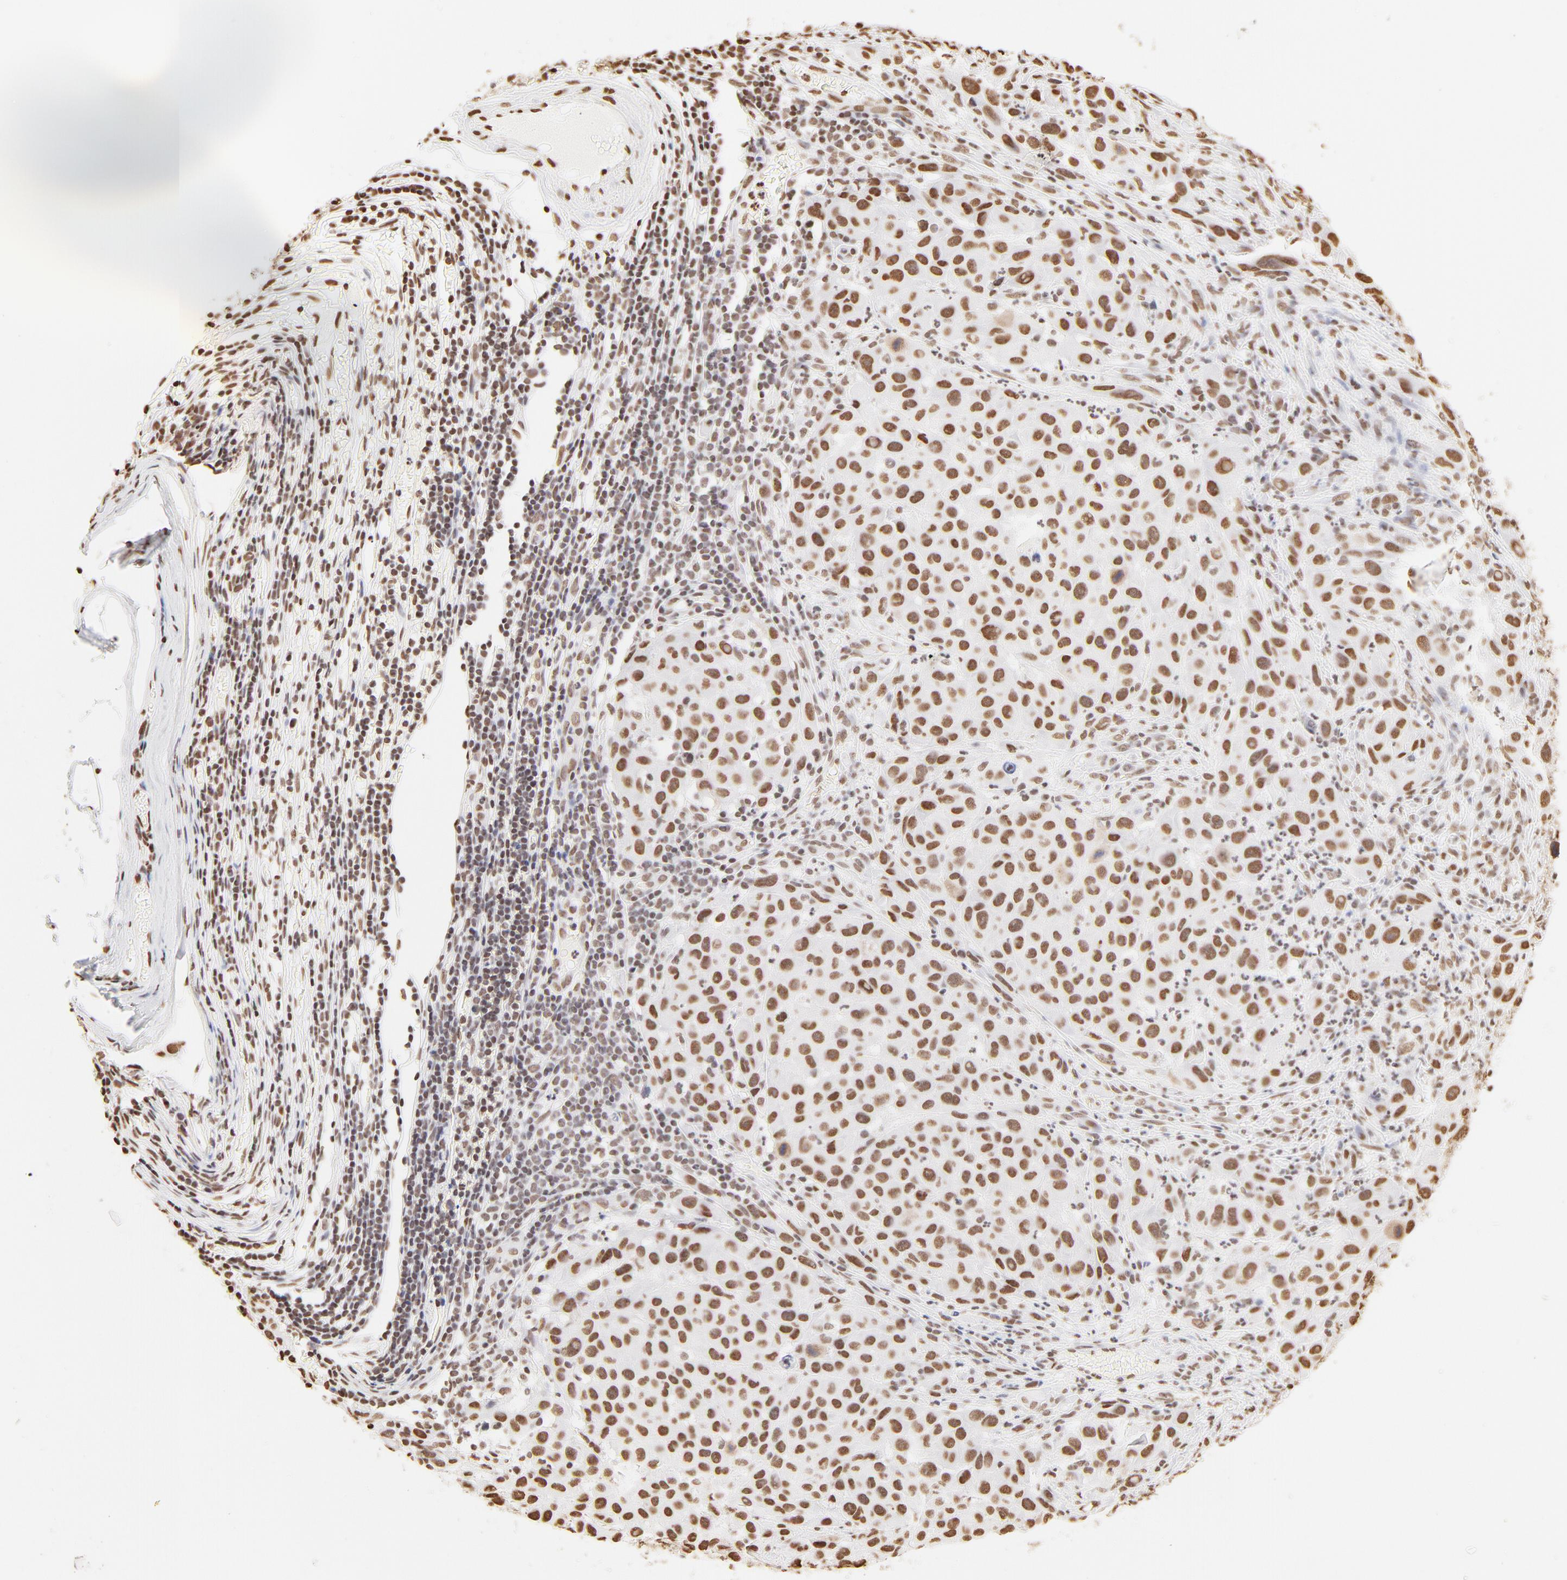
{"staining": {"intensity": "strong", "quantity": ">75%", "location": "cytoplasmic/membranous,nuclear"}, "tissue": "melanoma", "cell_type": "Tumor cells", "image_type": "cancer", "snomed": [{"axis": "morphology", "description": "Malignant melanoma, Metastatic site"}, {"axis": "topography", "description": "Lymph node"}], "caption": "The histopathology image displays staining of melanoma, revealing strong cytoplasmic/membranous and nuclear protein expression (brown color) within tumor cells.", "gene": "ZNF540", "patient": {"sex": "male", "age": 61}}